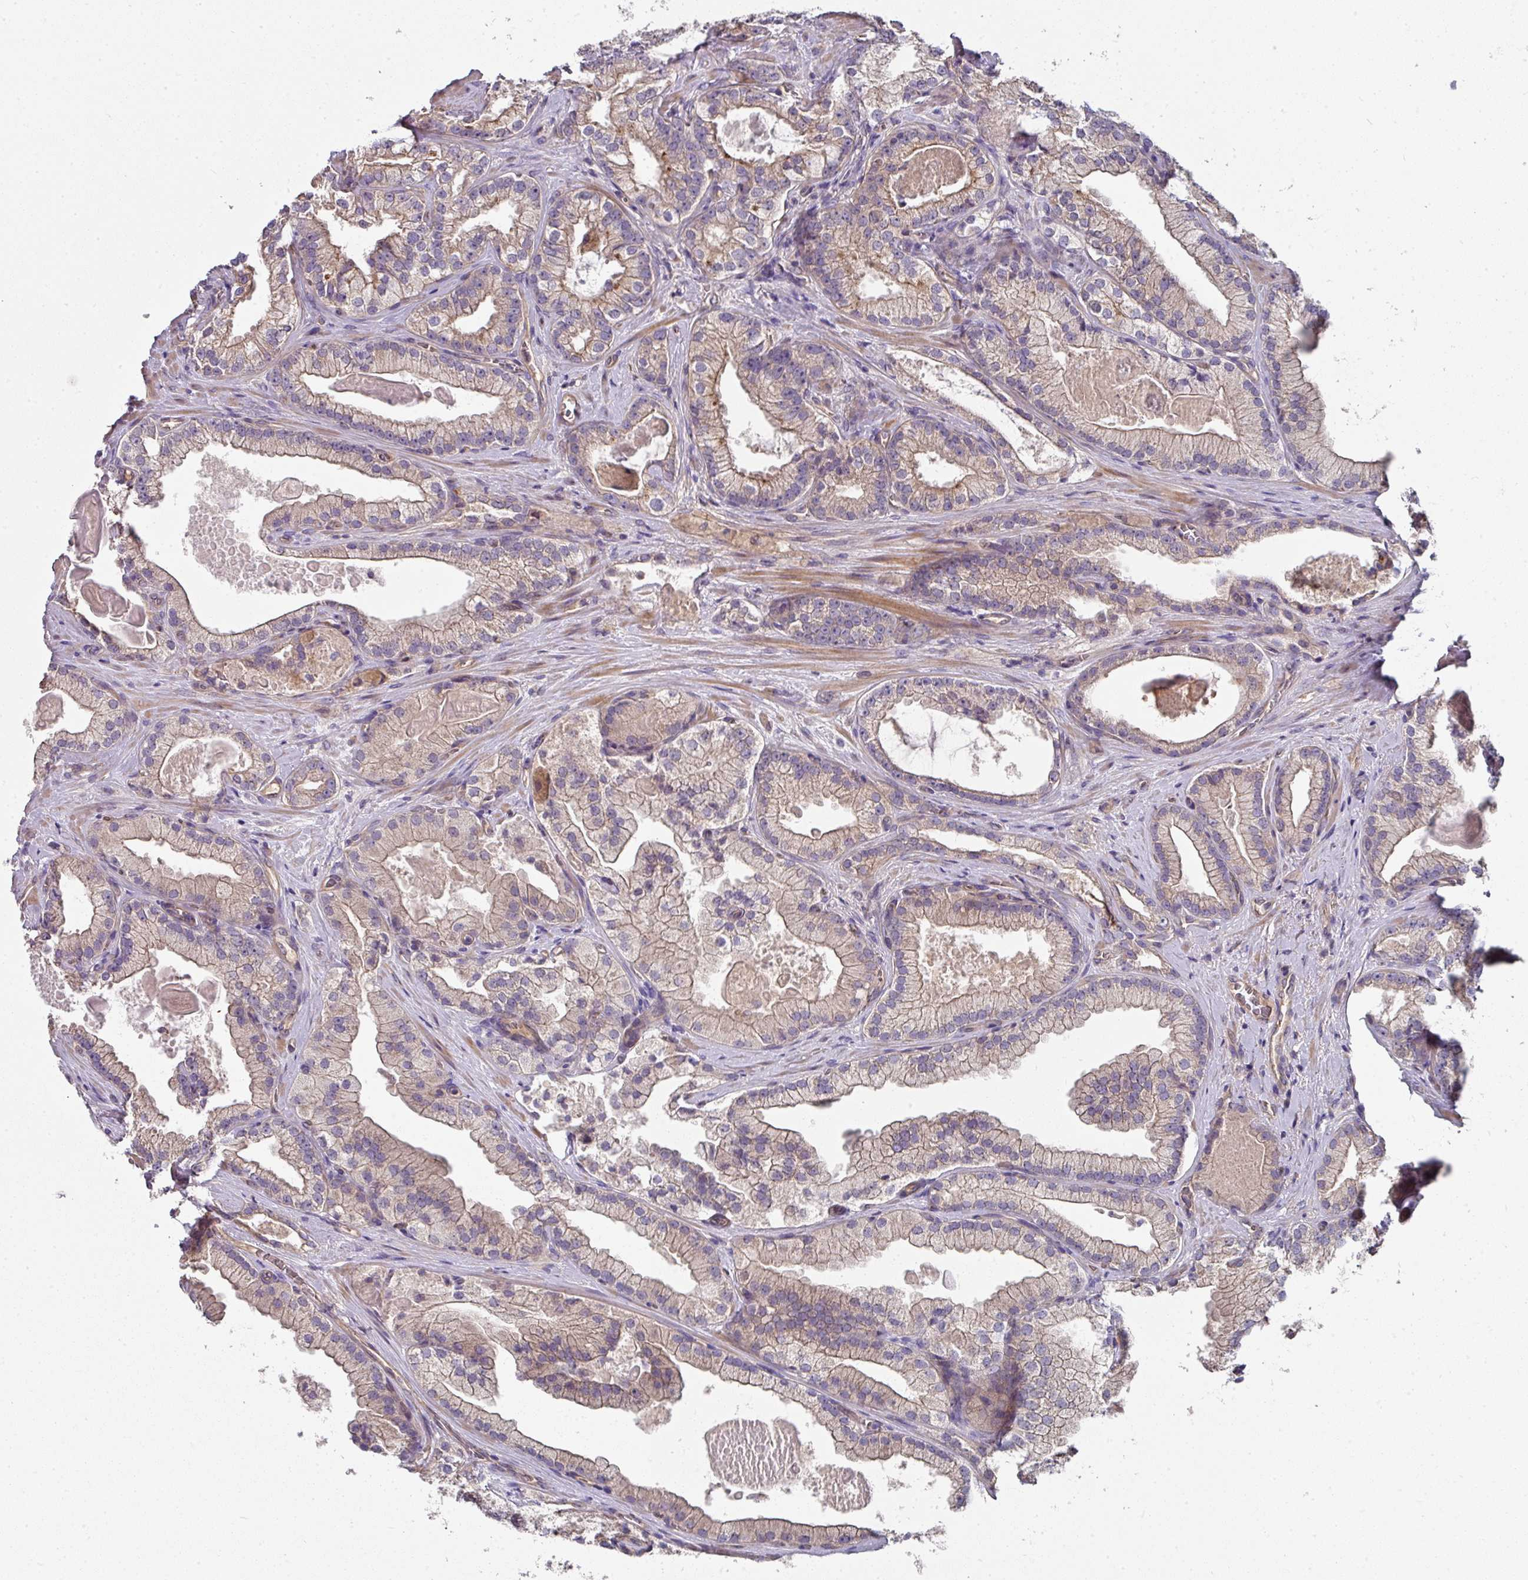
{"staining": {"intensity": "weak", "quantity": "25%-75%", "location": "cytoplasmic/membranous"}, "tissue": "prostate cancer", "cell_type": "Tumor cells", "image_type": "cancer", "snomed": [{"axis": "morphology", "description": "Adenocarcinoma, High grade"}, {"axis": "topography", "description": "Prostate"}], "caption": "Protein staining displays weak cytoplasmic/membranous expression in approximately 25%-75% of tumor cells in prostate high-grade adenocarcinoma. (DAB (3,3'-diaminobenzidine) IHC, brown staining for protein, blue staining for nuclei).", "gene": "C4orf48", "patient": {"sex": "male", "age": 68}}